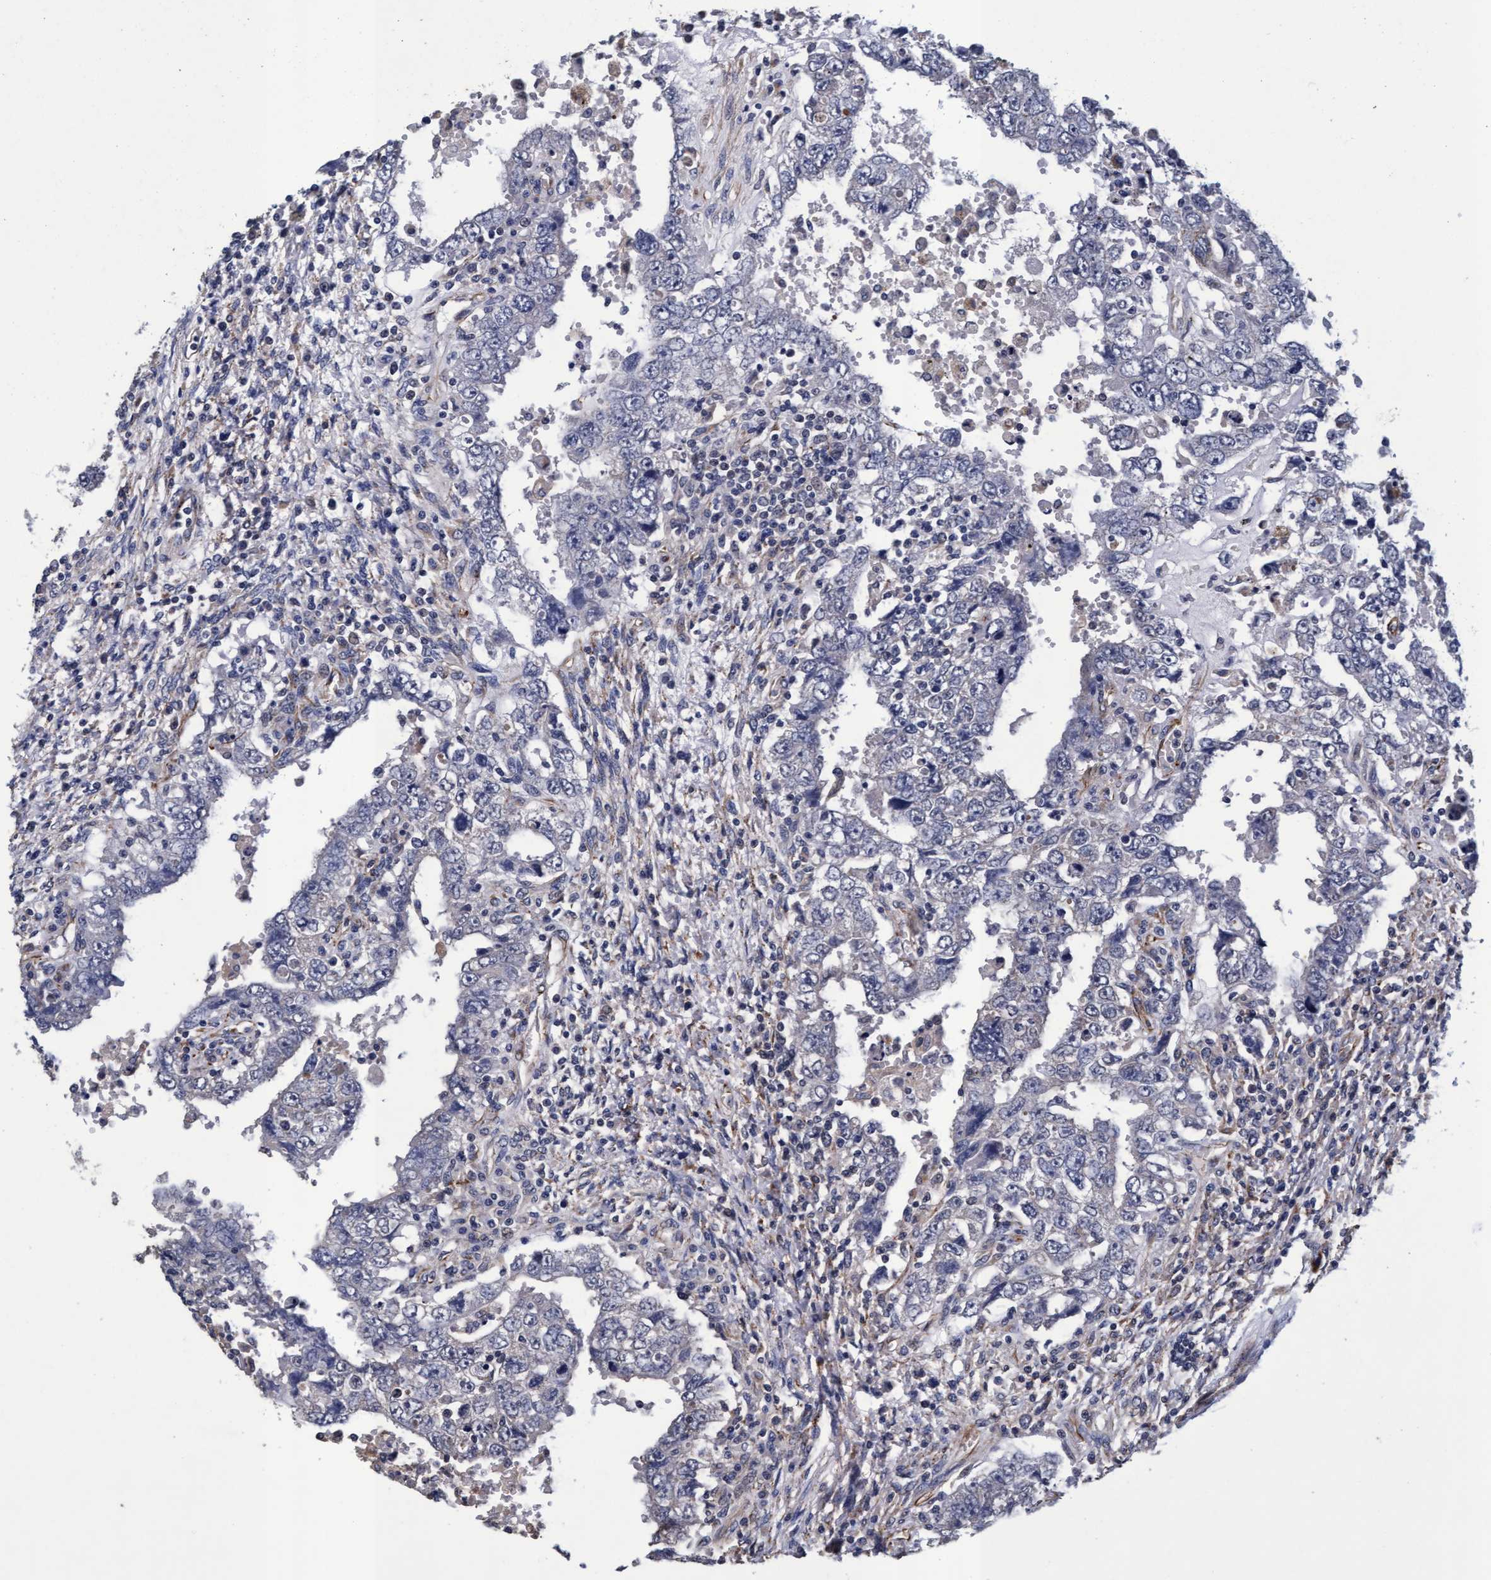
{"staining": {"intensity": "negative", "quantity": "none", "location": "none"}, "tissue": "testis cancer", "cell_type": "Tumor cells", "image_type": "cancer", "snomed": [{"axis": "morphology", "description": "Carcinoma, Embryonal, NOS"}, {"axis": "topography", "description": "Testis"}], "caption": "Immunohistochemistry (IHC) histopathology image of testis cancer stained for a protein (brown), which displays no expression in tumor cells.", "gene": "CPQ", "patient": {"sex": "male", "age": 26}}